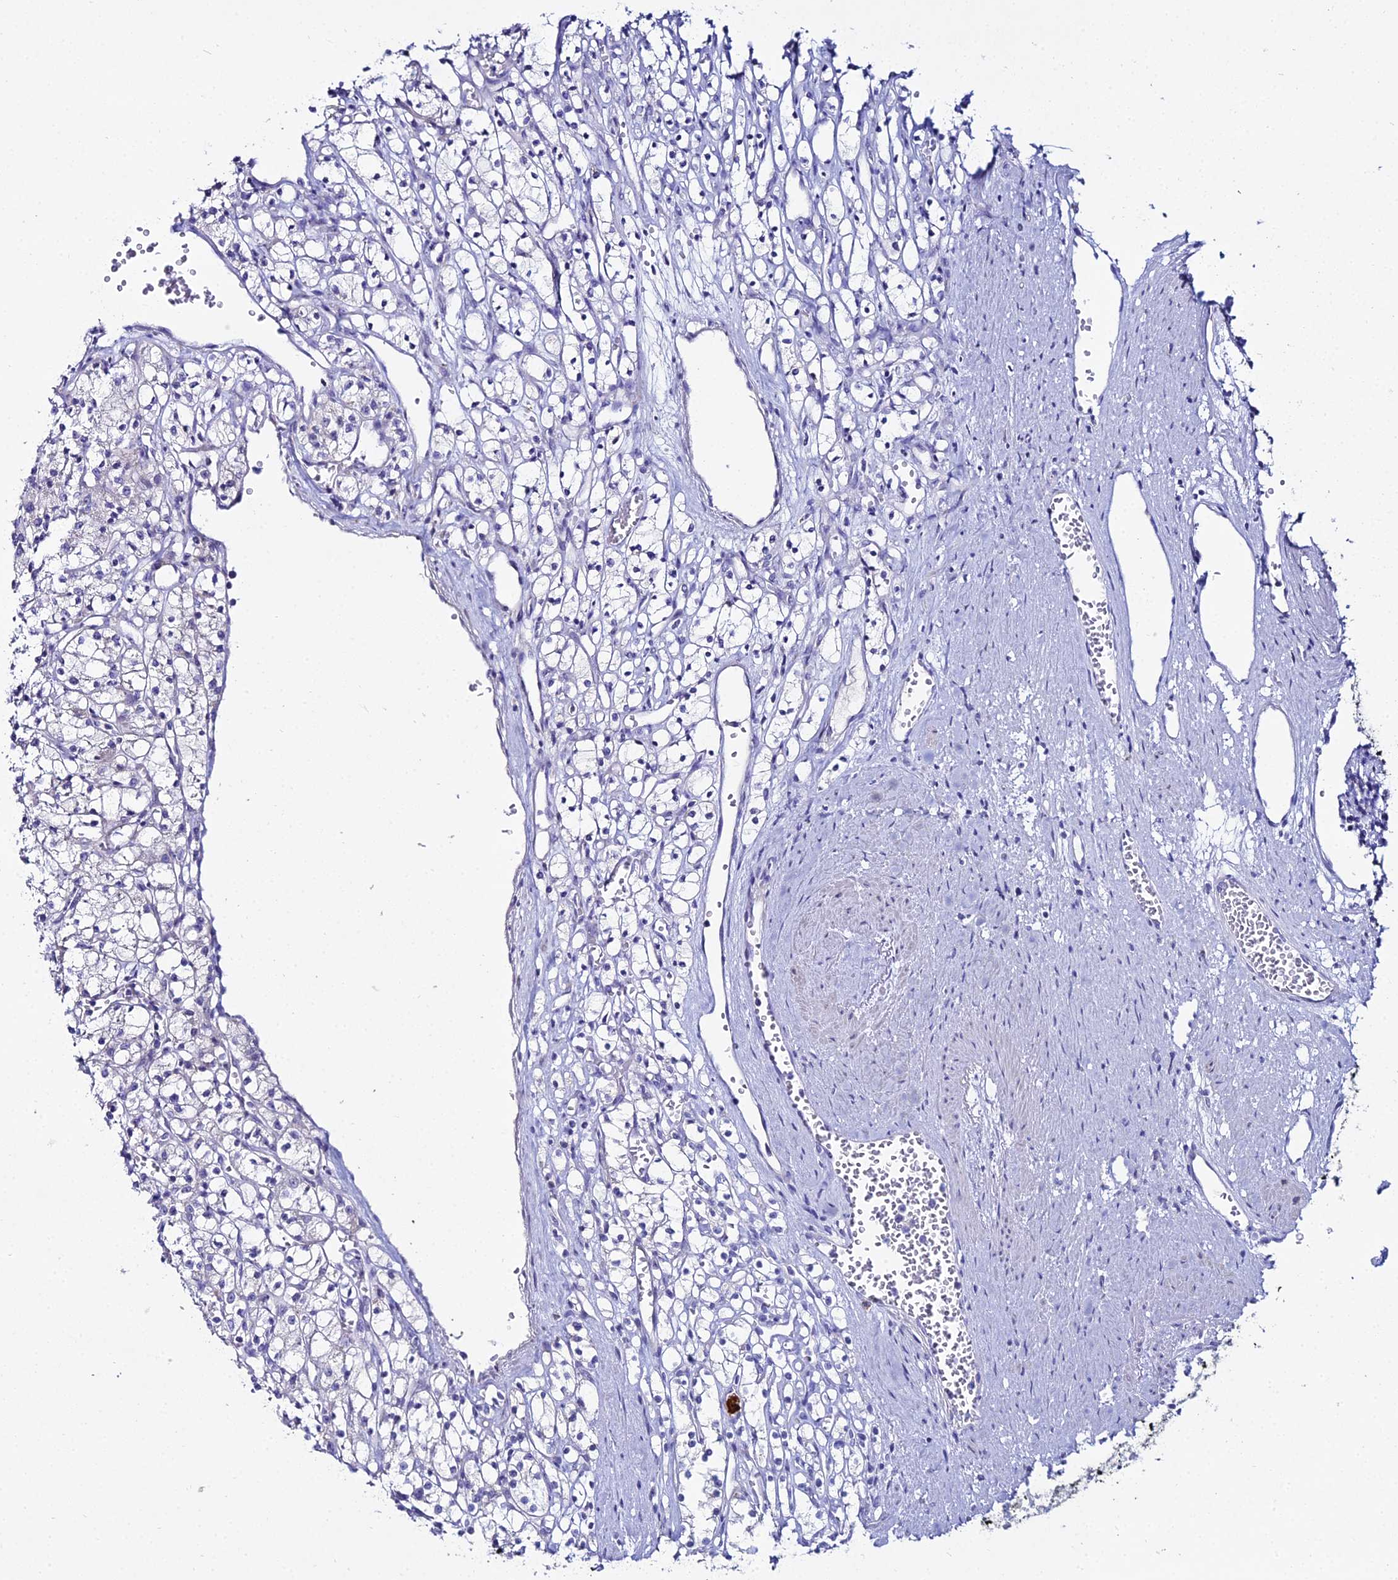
{"staining": {"intensity": "negative", "quantity": "none", "location": "none"}, "tissue": "renal cancer", "cell_type": "Tumor cells", "image_type": "cancer", "snomed": [{"axis": "morphology", "description": "Adenocarcinoma, NOS"}, {"axis": "topography", "description": "Kidney"}], "caption": "Immunohistochemical staining of human renal cancer (adenocarcinoma) demonstrates no significant staining in tumor cells.", "gene": "DHX34", "patient": {"sex": "female", "age": 59}}